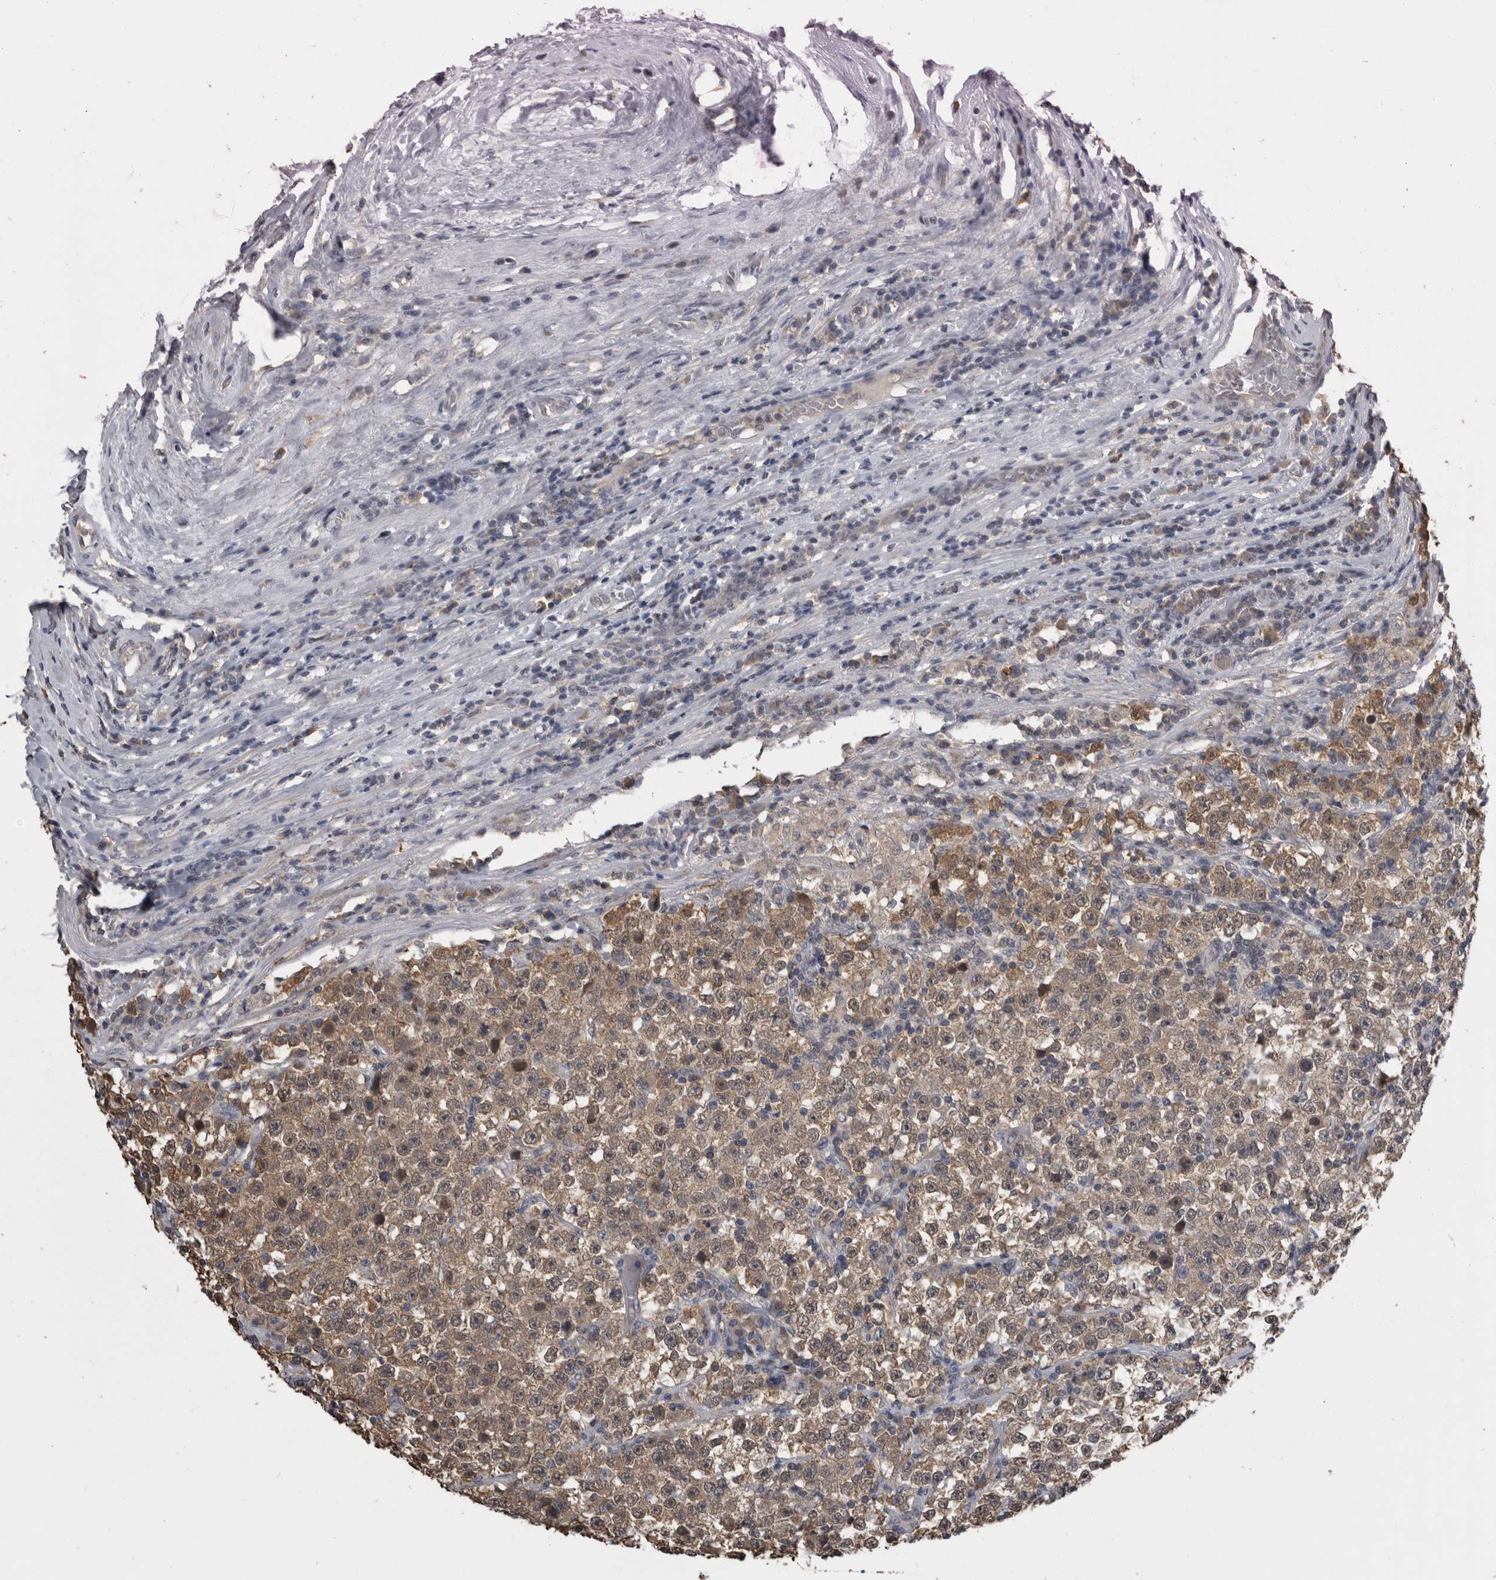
{"staining": {"intensity": "weak", "quantity": ">75%", "location": "cytoplasmic/membranous"}, "tissue": "testis cancer", "cell_type": "Tumor cells", "image_type": "cancer", "snomed": [{"axis": "morphology", "description": "Seminoma, NOS"}, {"axis": "topography", "description": "Testis"}], "caption": "Immunohistochemistry (IHC) micrograph of neoplastic tissue: human testis cancer stained using immunohistochemistry (IHC) demonstrates low levels of weak protein expression localized specifically in the cytoplasmic/membranous of tumor cells, appearing as a cytoplasmic/membranous brown color.", "gene": "ANXA13", "patient": {"sex": "male", "age": 43}}